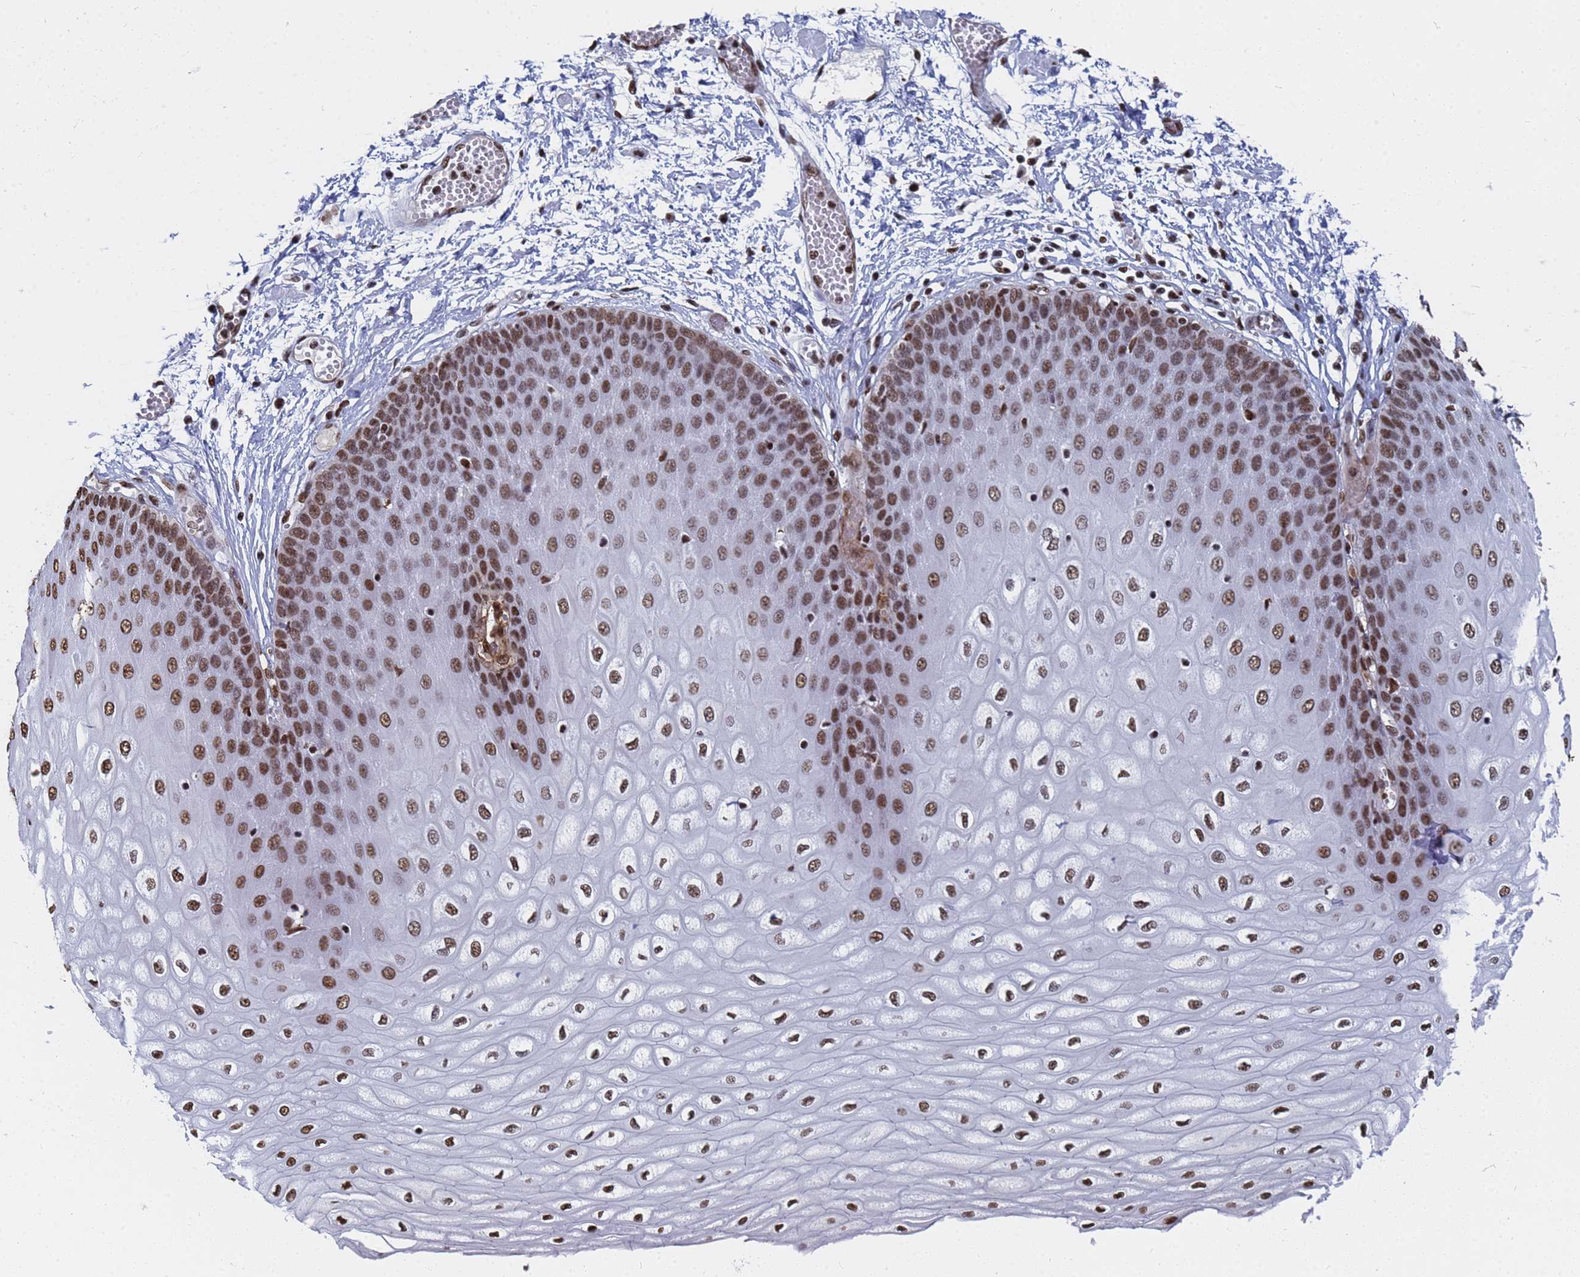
{"staining": {"intensity": "strong", "quantity": ">75%", "location": "nuclear"}, "tissue": "esophagus", "cell_type": "Squamous epithelial cells", "image_type": "normal", "snomed": [{"axis": "morphology", "description": "Normal tissue, NOS"}, {"axis": "topography", "description": "Esophagus"}], "caption": "Immunohistochemical staining of benign human esophagus demonstrates >75% levels of strong nuclear protein staining in about >75% of squamous epithelial cells.", "gene": "RAVER2", "patient": {"sex": "male", "age": 60}}